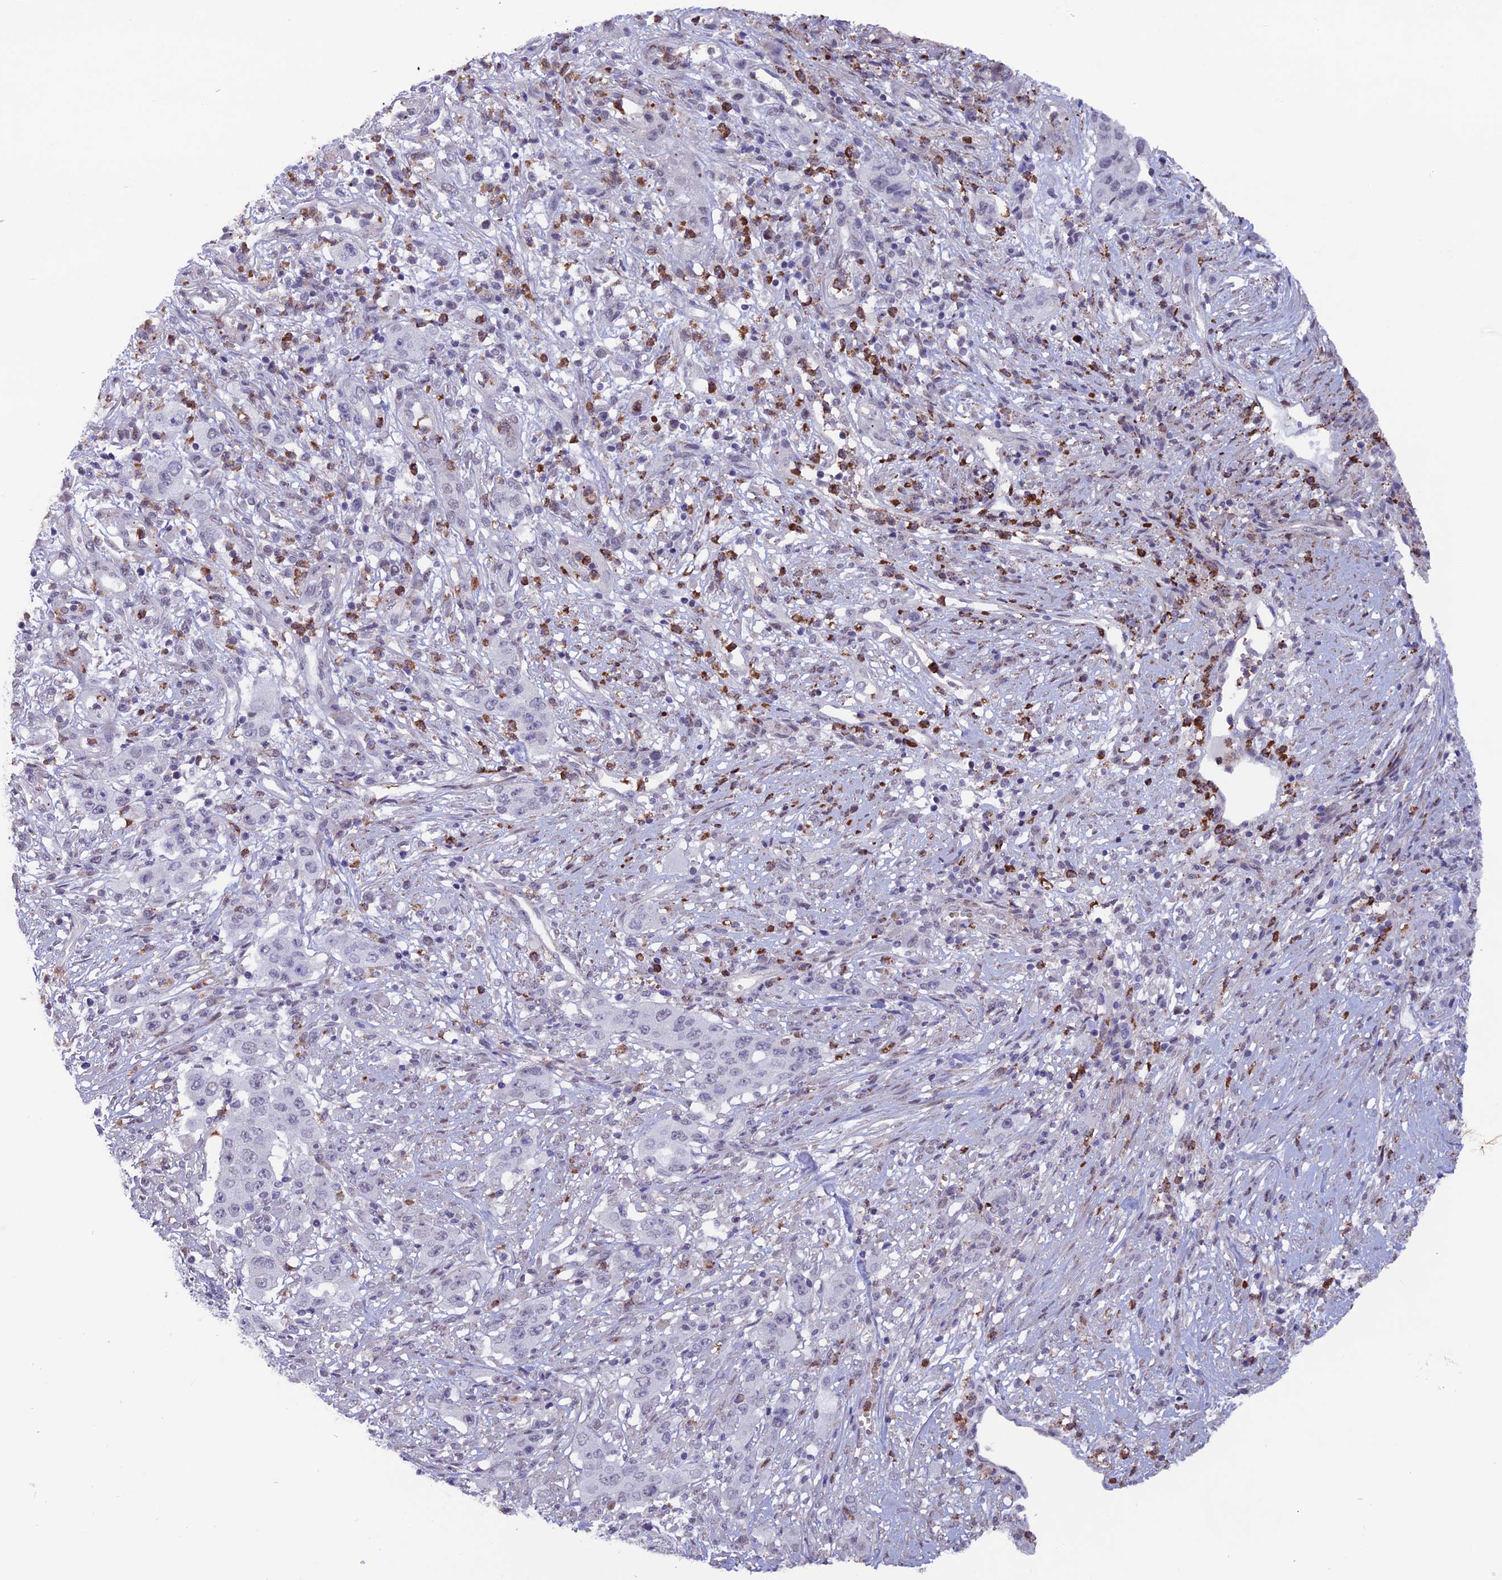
{"staining": {"intensity": "negative", "quantity": "none", "location": "none"}, "tissue": "stomach cancer", "cell_type": "Tumor cells", "image_type": "cancer", "snomed": [{"axis": "morphology", "description": "Adenocarcinoma, NOS"}, {"axis": "topography", "description": "Stomach, upper"}], "caption": "This is an immunohistochemistry (IHC) micrograph of human stomach cancer (adenocarcinoma). There is no staining in tumor cells.", "gene": "COL6A6", "patient": {"sex": "male", "age": 62}}